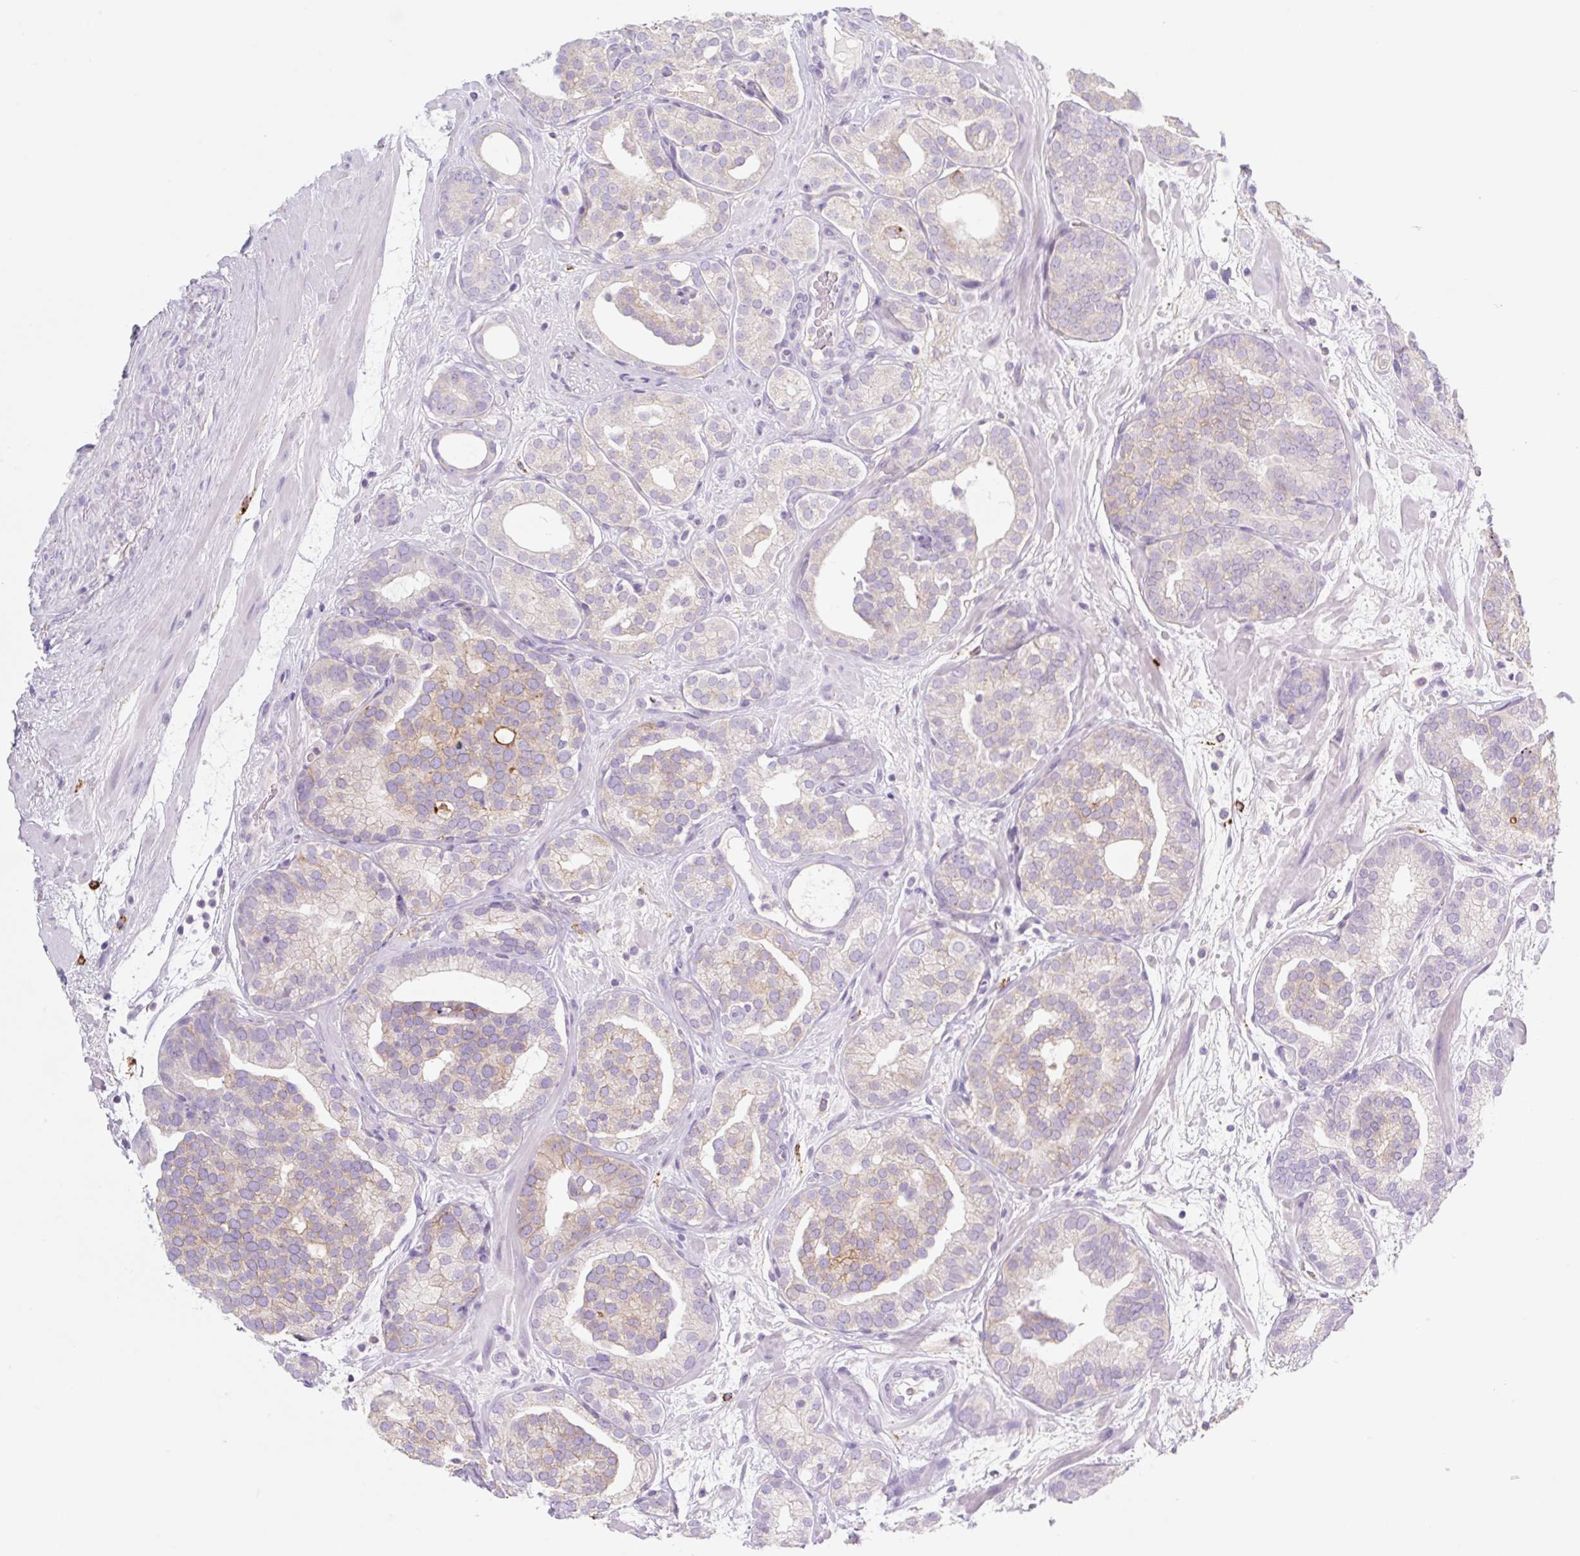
{"staining": {"intensity": "weak", "quantity": "25%-75%", "location": "cytoplasmic/membranous"}, "tissue": "prostate cancer", "cell_type": "Tumor cells", "image_type": "cancer", "snomed": [{"axis": "morphology", "description": "Adenocarcinoma, High grade"}, {"axis": "topography", "description": "Prostate"}], "caption": "Weak cytoplasmic/membranous protein positivity is identified in approximately 25%-75% of tumor cells in prostate cancer.", "gene": "LYVE1", "patient": {"sex": "male", "age": 66}}